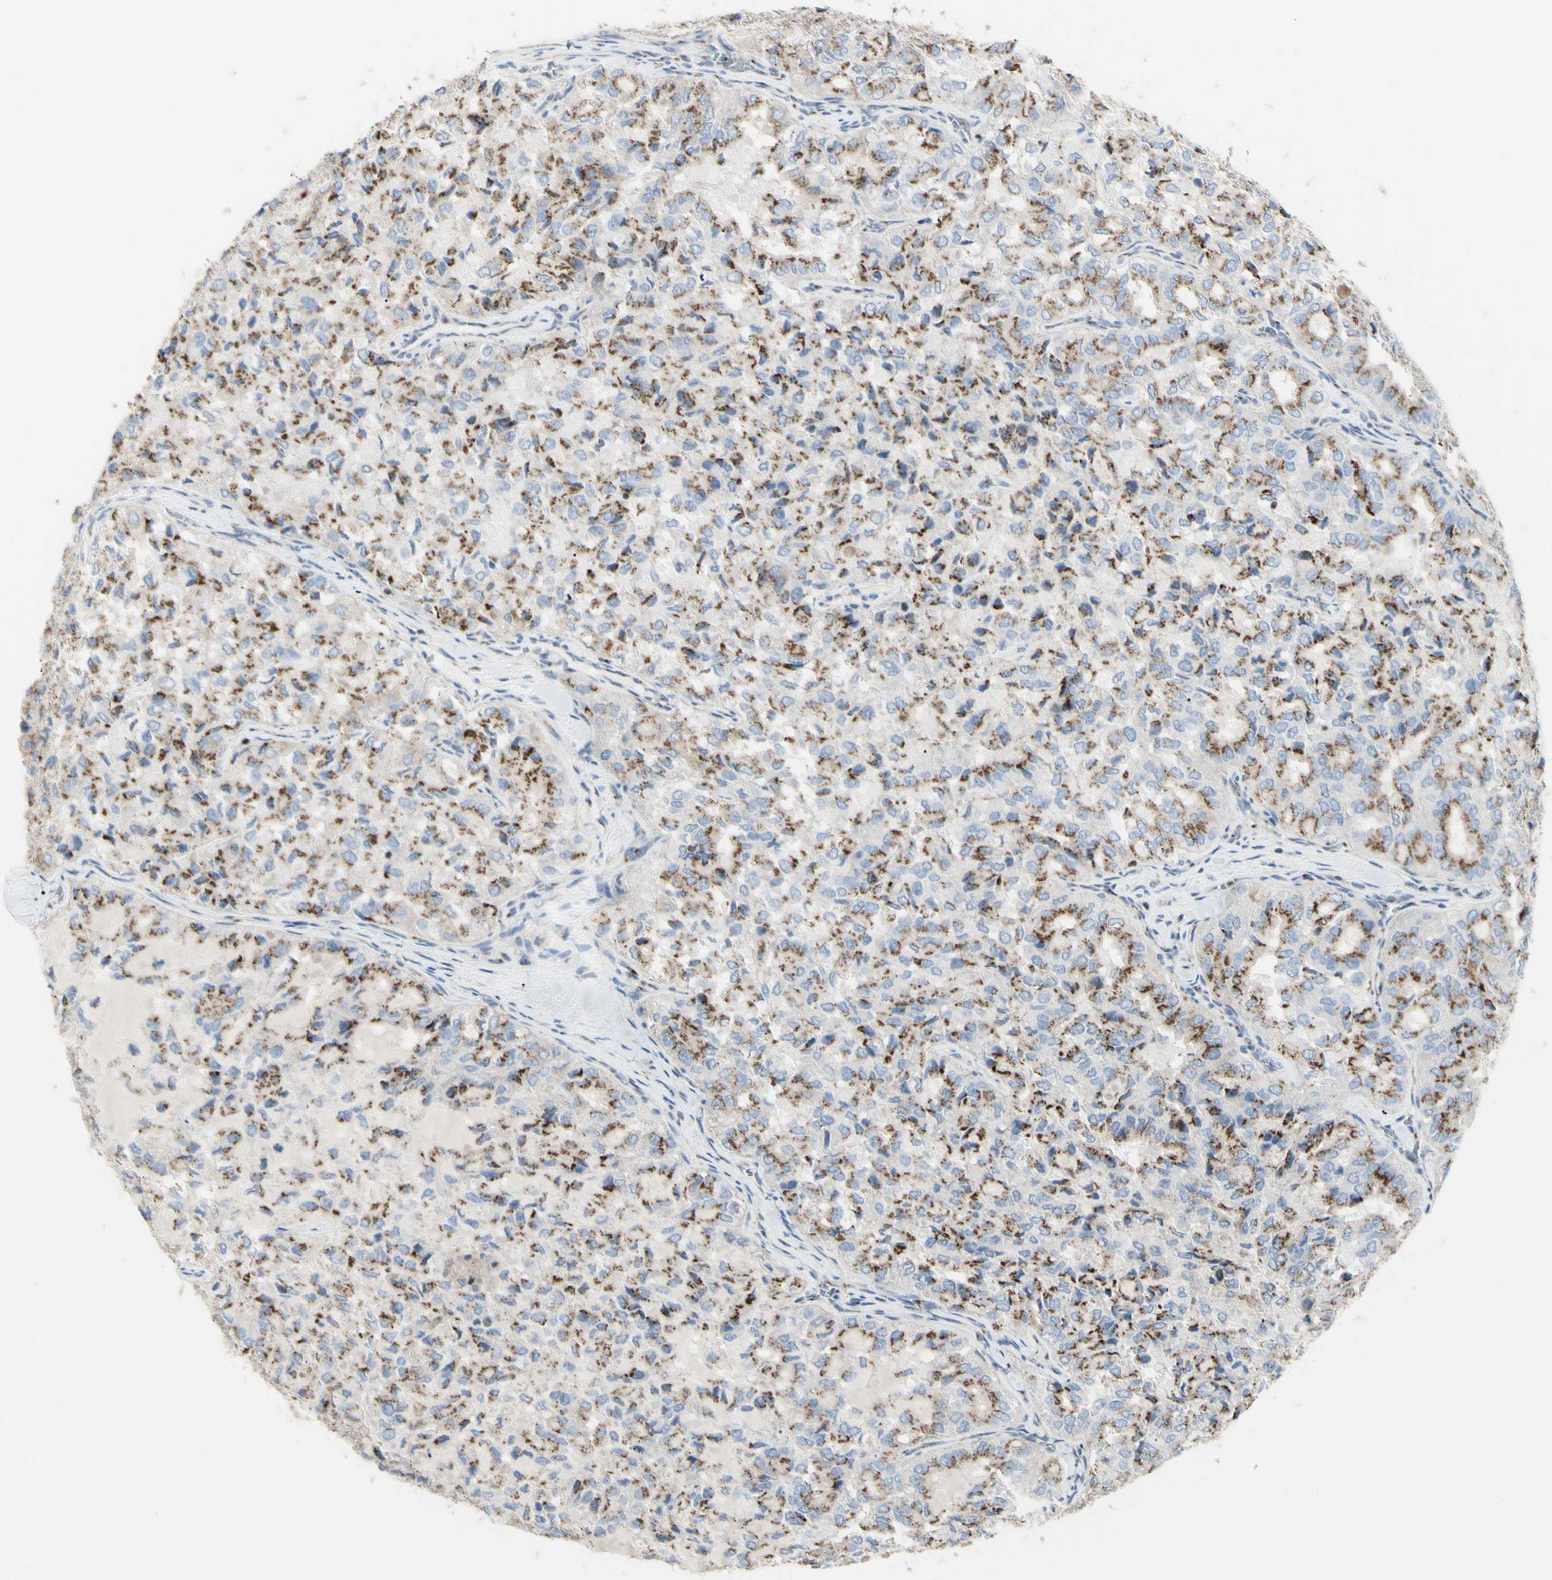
{"staining": {"intensity": "moderate", "quantity": "25%-75%", "location": "cytoplasmic/membranous"}, "tissue": "thyroid cancer", "cell_type": "Tumor cells", "image_type": "cancer", "snomed": [{"axis": "morphology", "description": "Follicular adenoma carcinoma, NOS"}, {"axis": "topography", "description": "Thyroid gland"}], "caption": "Protein staining demonstrates moderate cytoplasmic/membranous expression in about 25%-75% of tumor cells in thyroid cancer (follicular adenoma carcinoma).", "gene": "B4GALT3", "patient": {"sex": "male", "age": 75}}